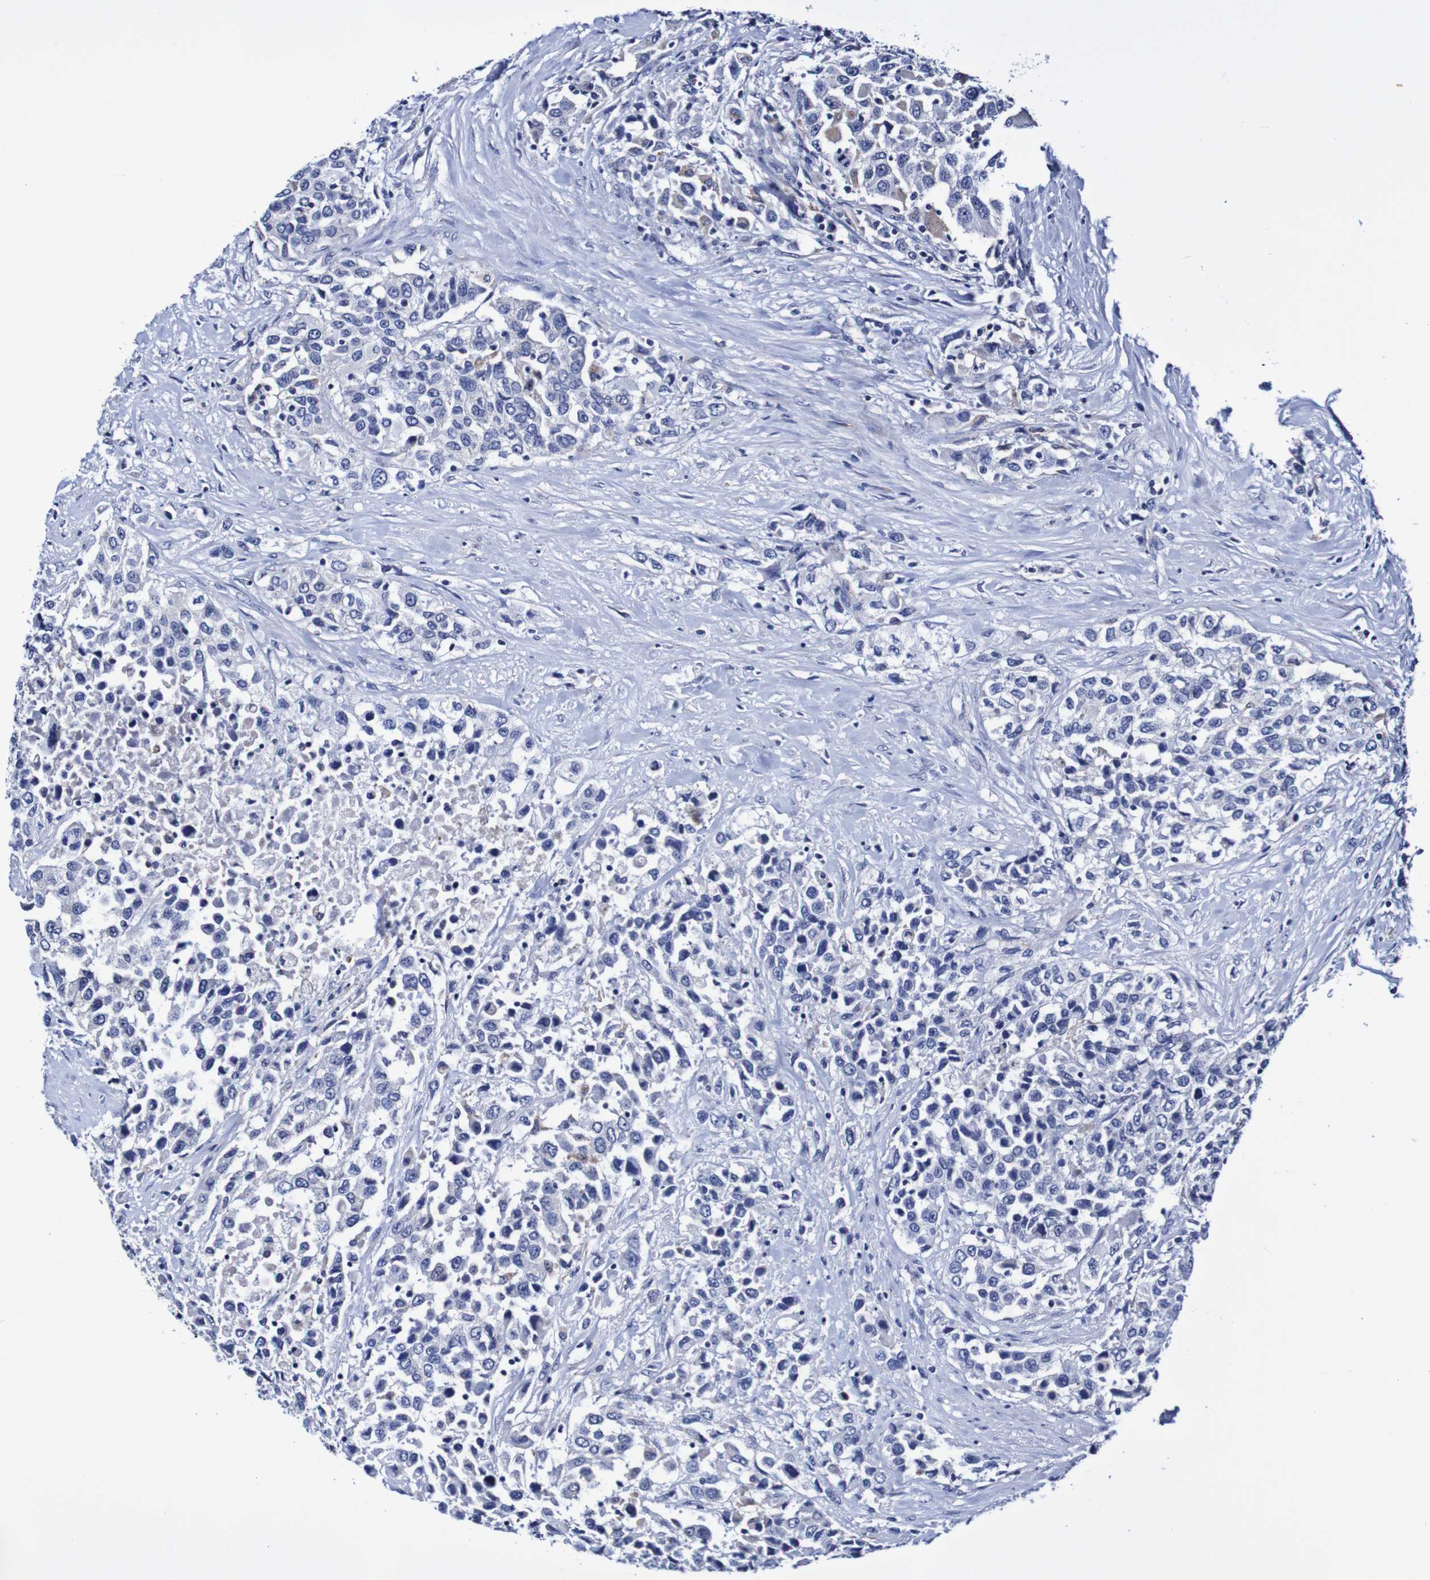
{"staining": {"intensity": "negative", "quantity": "none", "location": "none"}, "tissue": "urothelial cancer", "cell_type": "Tumor cells", "image_type": "cancer", "snomed": [{"axis": "morphology", "description": "Urothelial carcinoma, High grade"}, {"axis": "topography", "description": "Urinary bladder"}], "caption": "IHC histopathology image of human urothelial cancer stained for a protein (brown), which displays no positivity in tumor cells. (Stains: DAB (3,3'-diaminobenzidine) immunohistochemistry with hematoxylin counter stain, Microscopy: brightfield microscopy at high magnification).", "gene": "SEZ6", "patient": {"sex": "female", "age": 80}}